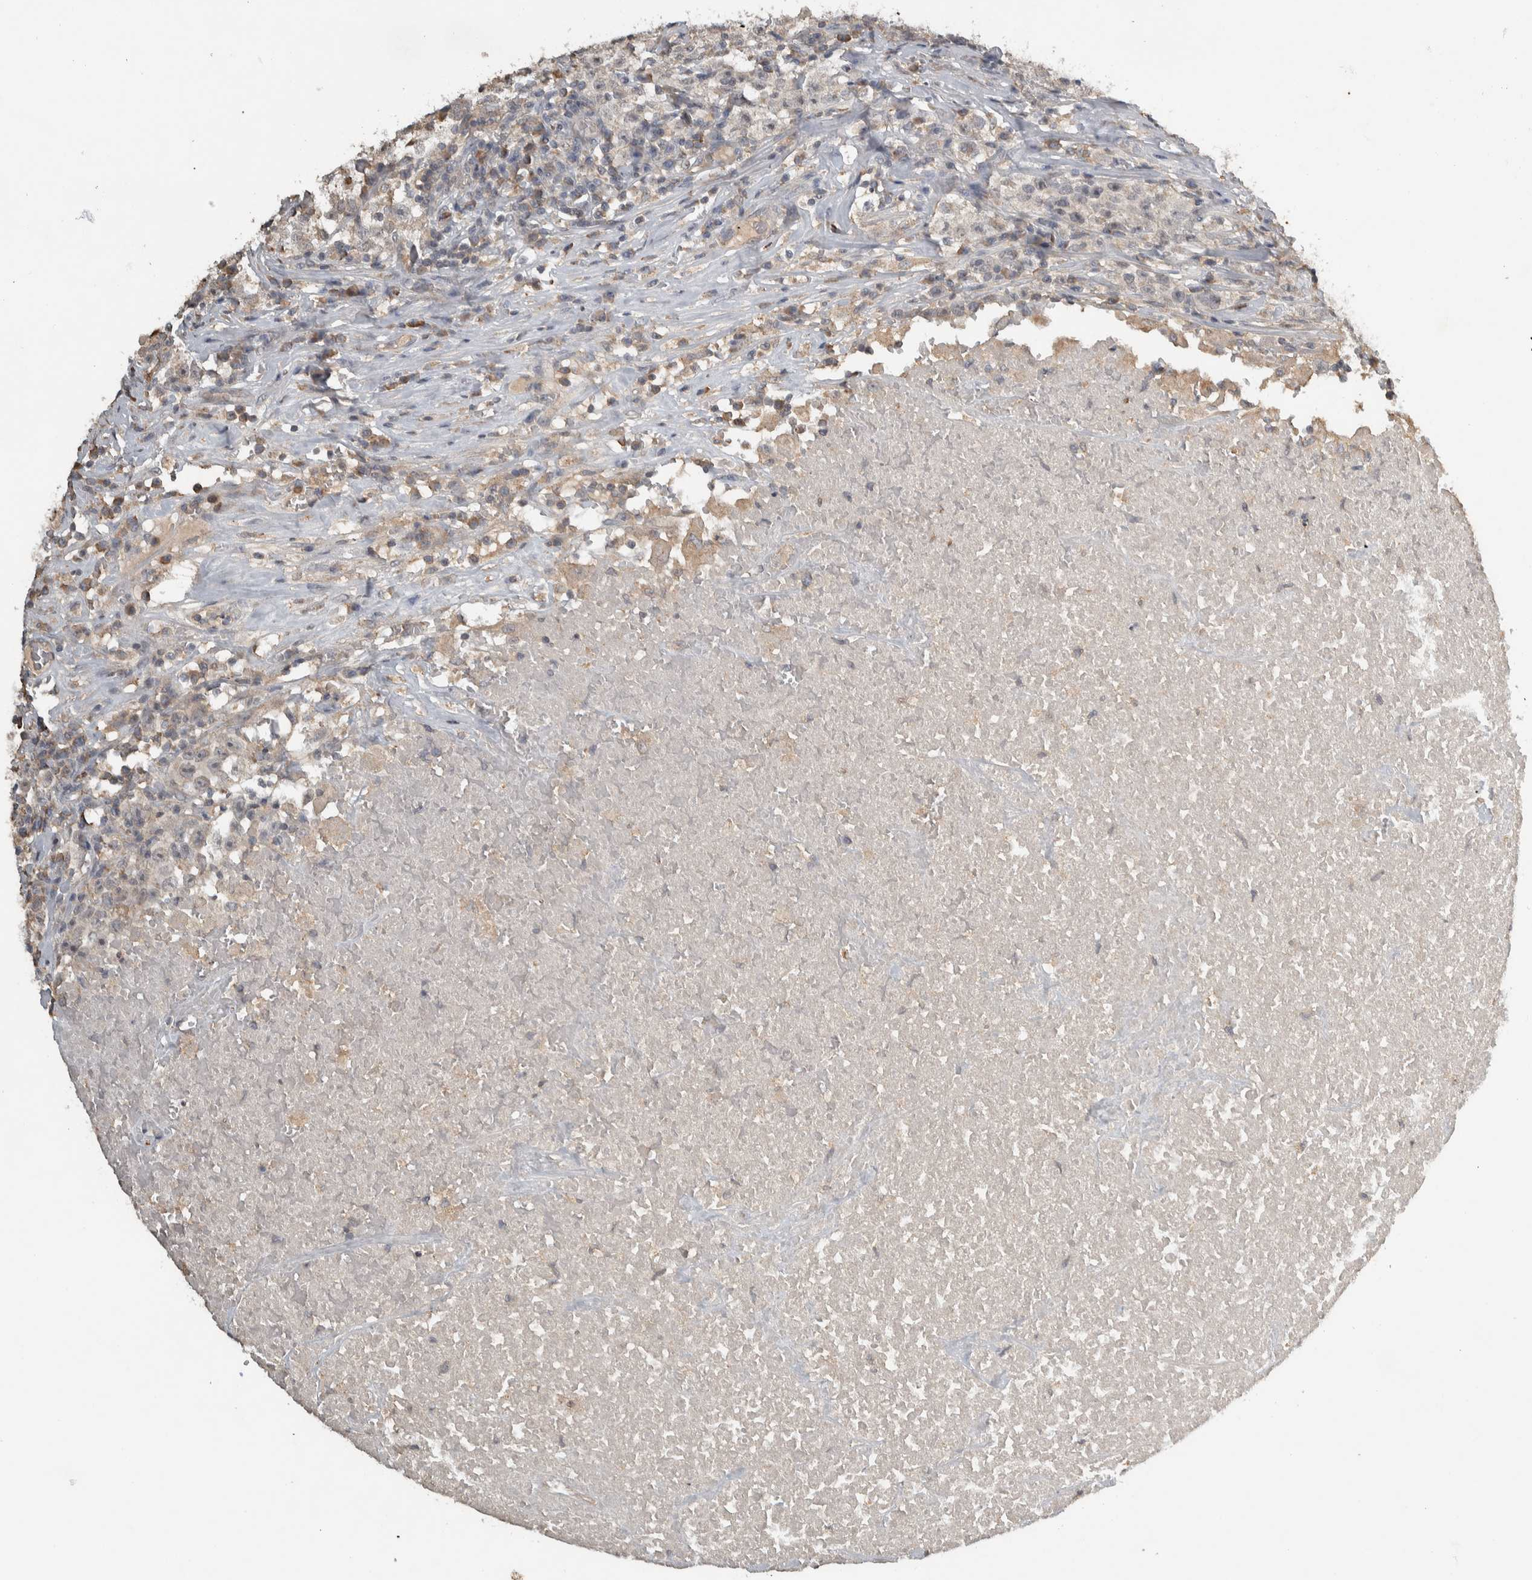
{"staining": {"intensity": "negative", "quantity": "none", "location": "none"}, "tissue": "testis cancer", "cell_type": "Tumor cells", "image_type": "cancer", "snomed": [{"axis": "morphology", "description": "Seminoma, NOS"}, {"axis": "topography", "description": "Testis"}], "caption": "Immunohistochemistry (IHC) of testis seminoma demonstrates no staining in tumor cells.", "gene": "EIF3H", "patient": {"sex": "male", "age": 22}}